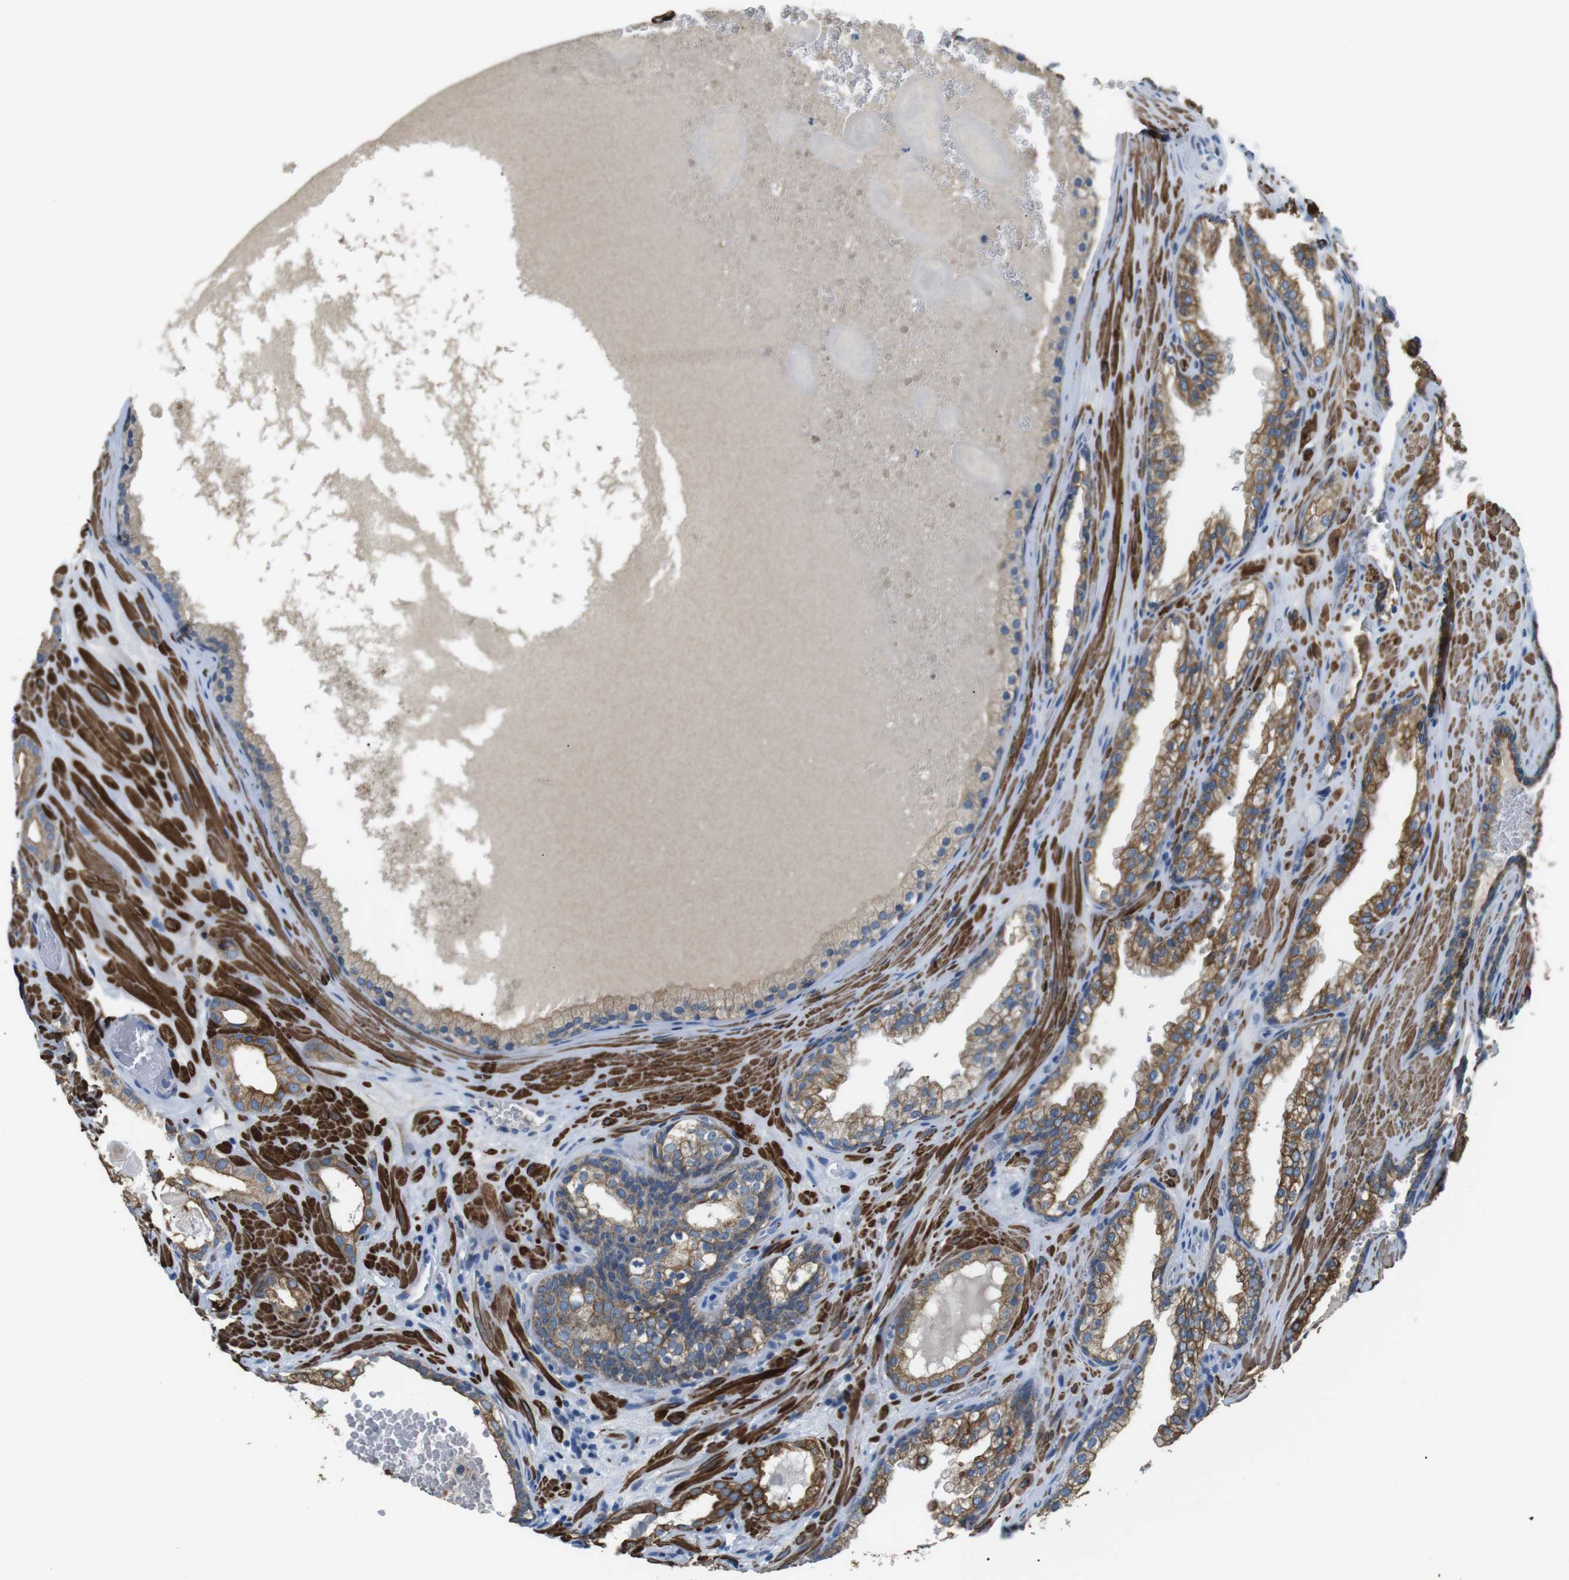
{"staining": {"intensity": "moderate", "quantity": ">75%", "location": "cytoplasmic/membranous"}, "tissue": "prostate cancer", "cell_type": "Tumor cells", "image_type": "cancer", "snomed": [{"axis": "morphology", "description": "Adenocarcinoma, High grade"}, {"axis": "topography", "description": "Prostate"}], "caption": "This image shows prostate cancer (adenocarcinoma (high-grade)) stained with immunohistochemistry (IHC) to label a protein in brown. The cytoplasmic/membranous of tumor cells show moderate positivity for the protein. Nuclei are counter-stained blue.", "gene": "UNC5CL", "patient": {"sex": "male", "age": 60}}